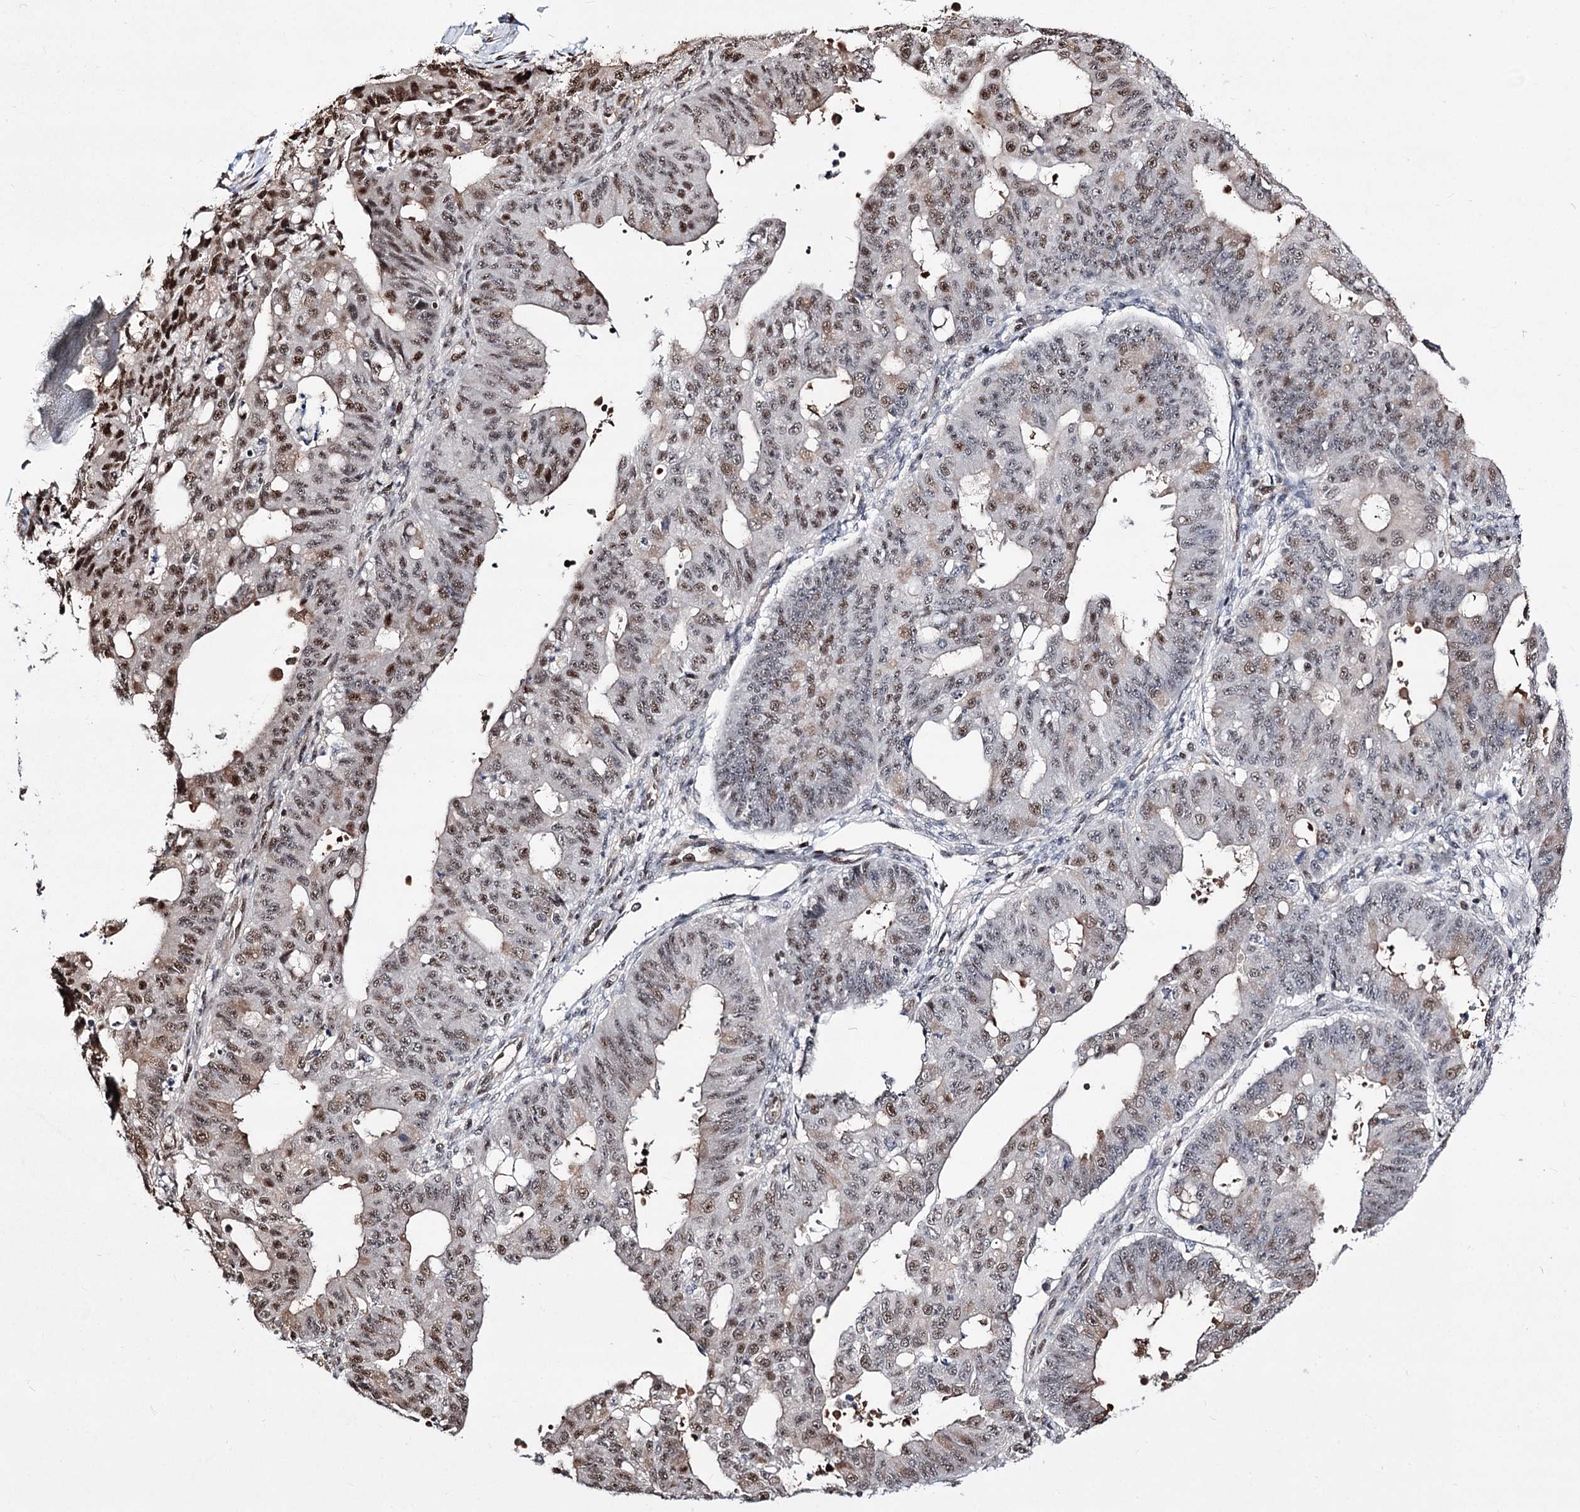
{"staining": {"intensity": "moderate", "quantity": "25%-75%", "location": "nuclear"}, "tissue": "ovarian cancer", "cell_type": "Tumor cells", "image_type": "cancer", "snomed": [{"axis": "morphology", "description": "Carcinoma, endometroid"}, {"axis": "topography", "description": "Appendix"}, {"axis": "topography", "description": "Ovary"}], "caption": "High-magnification brightfield microscopy of ovarian cancer stained with DAB (3,3'-diaminobenzidine) (brown) and counterstained with hematoxylin (blue). tumor cells exhibit moderate nuclear positivity is present in about25%-75% of cells.", "gene": "CHMP7", "patient": {"sex": "female", "age": 42}}